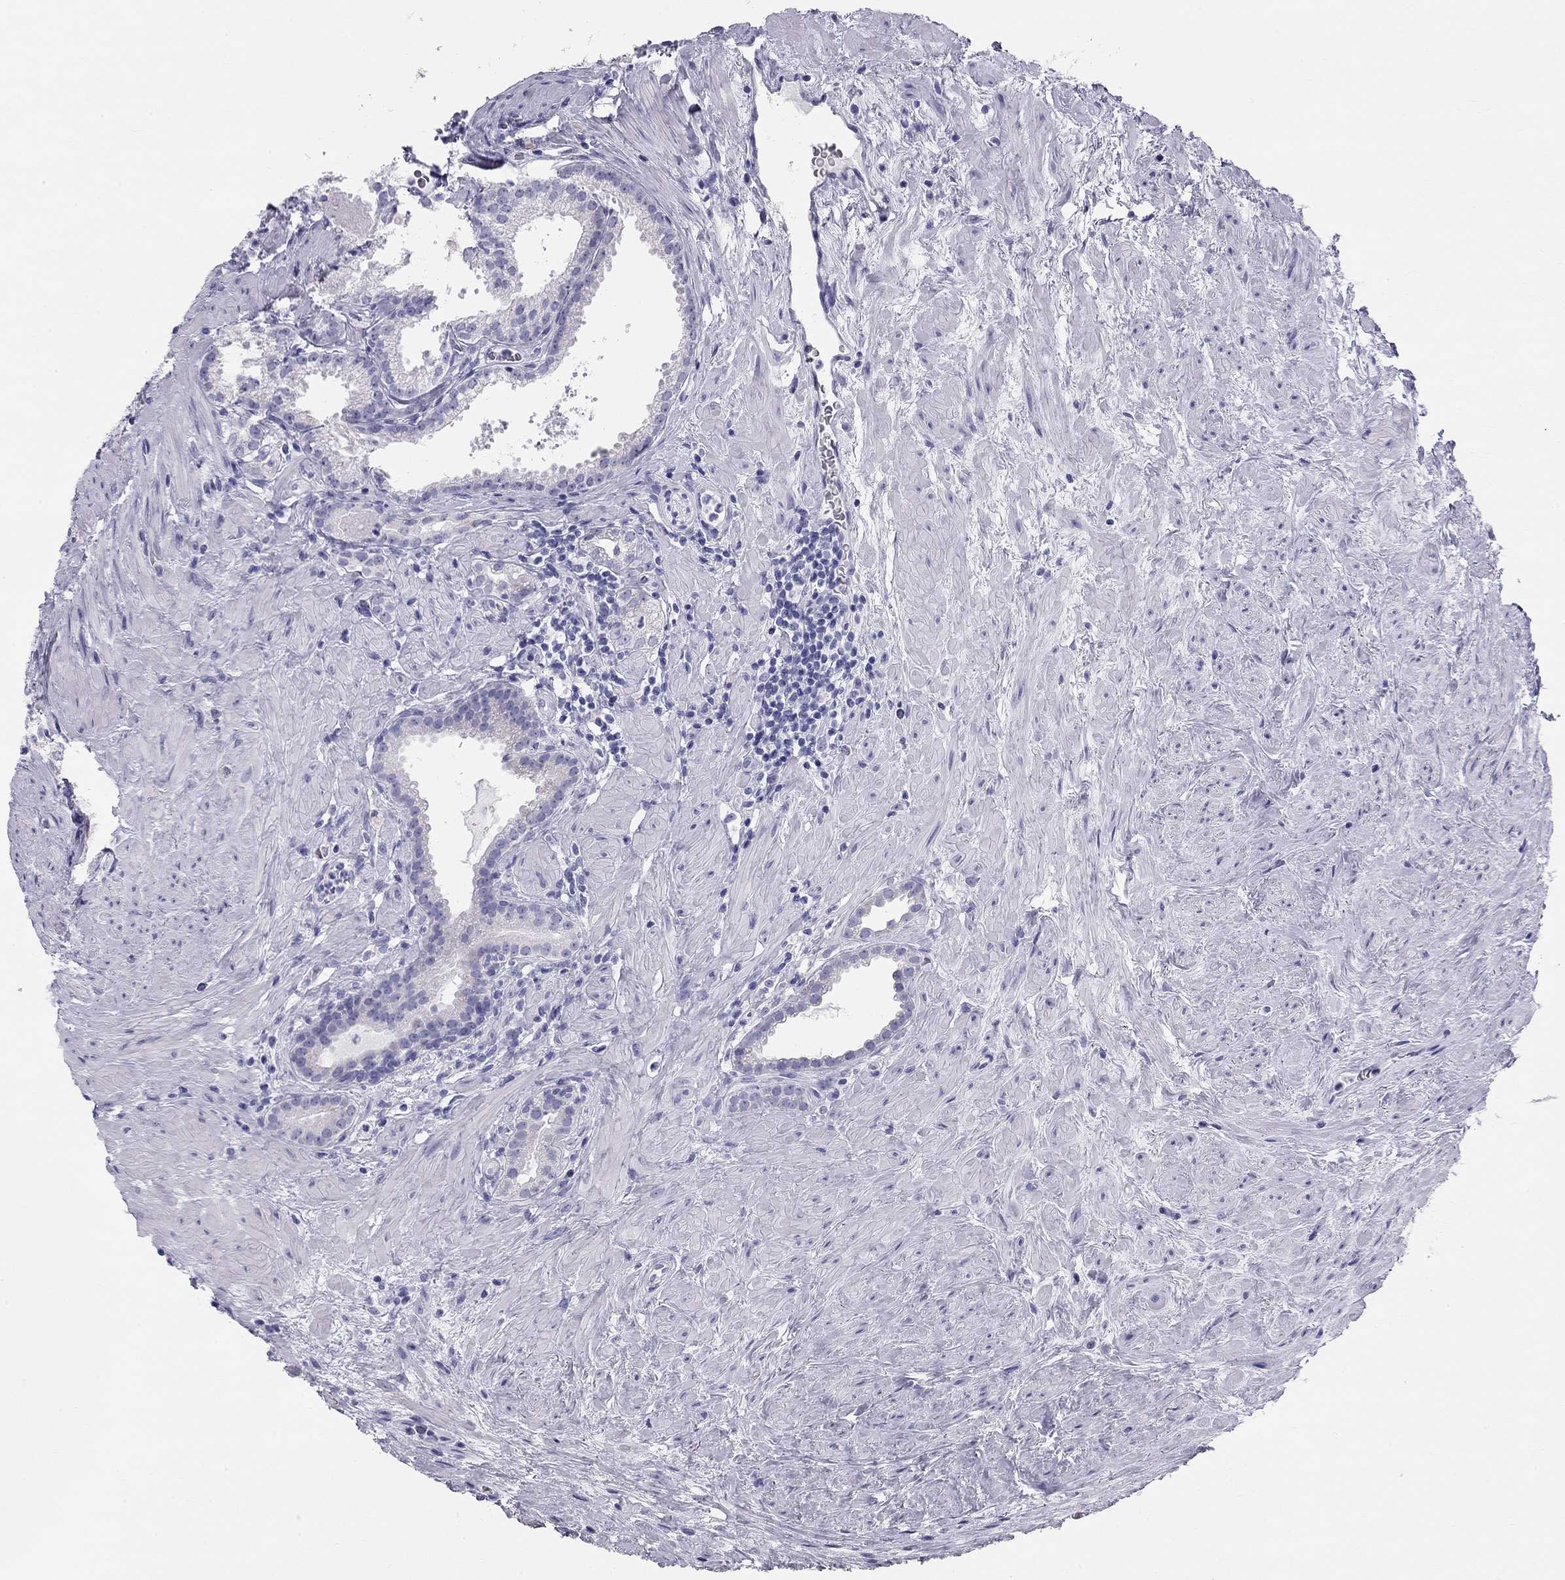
{"staining": {"intensity": "negative", "quantity": "none", "location": "none"}, "tissue": "prostate cancer", "cell_type": "Tumor cells", "image_type": "cancer", "snomed": [{"axis": "morphology", "description": "Adenocarcinoma, NOS"}, {"axis": "morphology", "description": "Adenocarcinoma, High grade"}, {"axis": "topography", "description": "Prostate"}], "caption": "A photomicrograph of human prostate cancer (high-grade adenocarcinoma) is negative for staining in tumor cells. (DAB immunohistochemistry, high magnification).", "gene": "TRPM3", "patient": {"sex": "male", "age": 64}}